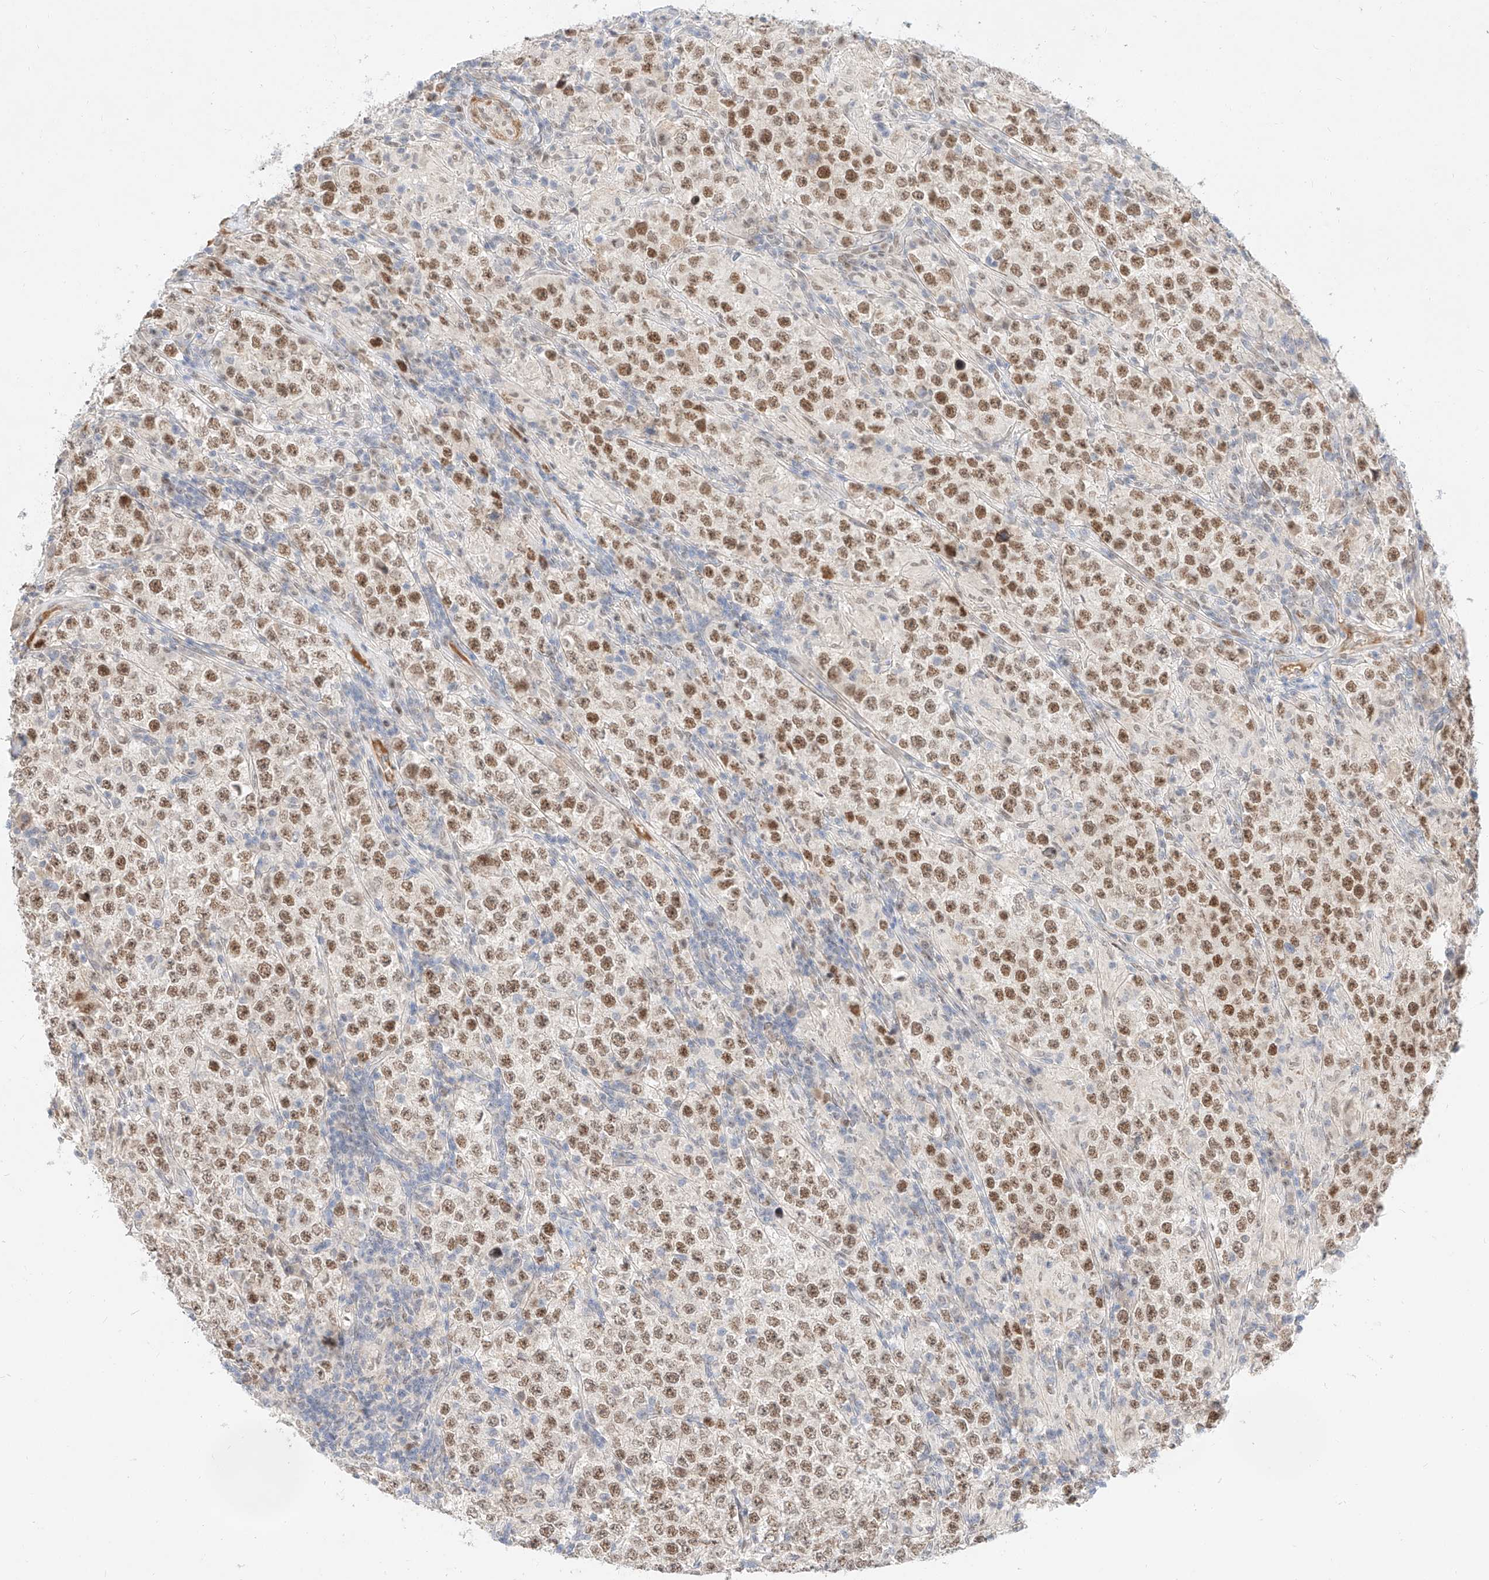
{"staining": {"intensity": "moderate", "quantity": ">75%", "location": "nuclear"}, "tissue": "testis cancer", "cell_type": "Tumor cells", "image_type": "cancer", "snomed": [{"axis": "morphology", "description": "Normal tissue, NOS"}, {"axis": "morphology", "description": "Urothelial carcinoma, High grade"}, {"axis": "morphology", "description": "Seminoma, NOS"}, {"axis": "morphology", "description": "Carcinoma, Embryonal, NOS"}, {"axis": "topography", "description": "Urinary bladder"}, {"axis": "topography", "description": "Testis"}], "caption": "There is medium levels of moderate nuclear positivity in tumor cells of testis cancer (seminoma), as demonstrated by immunohistochemical staining (brown color).", "gene": "CBX8", "patient": {"sex": "male", "age": 41}}